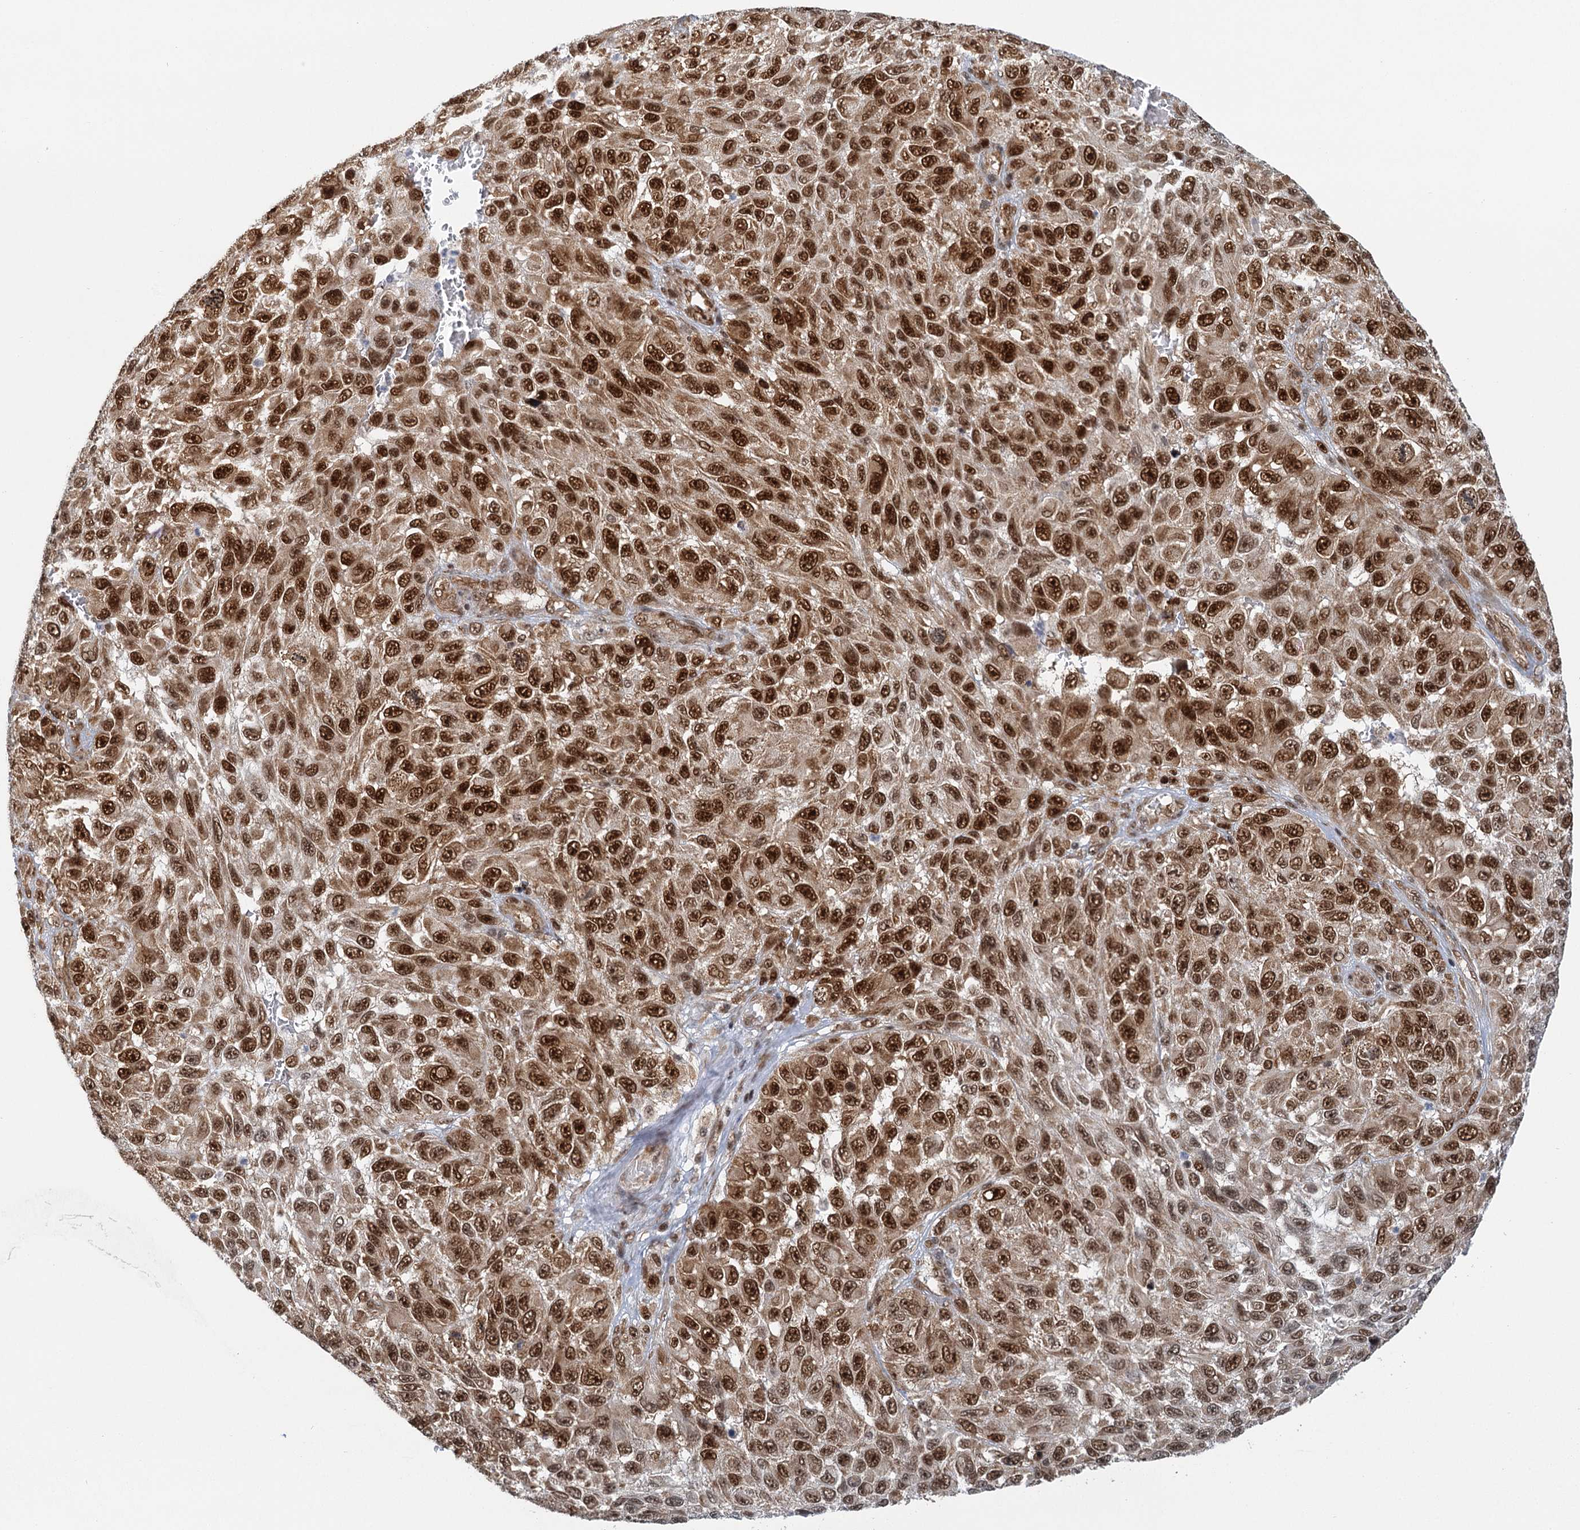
{"staining": {"intensity": "strong", "quantity": ">75%", "location": "nuclear"}, "tissue": "melanoma", "cell_type": "Tumor cells", "image_type": "cancer", "snomed": [{"axis": "morphology", "description": "Normal tissue, NOS"}, {"axis": "morphology", "description": "Malignant melanoma, NOS"}, {"axis": "topography", "description": "Skin"}], "caption": "IHC image of neoplastic tissue: human melanoma stained using immunohistochemistry (IHC) demonstrates high levels of strong protein expression localized specifically in the nuclear of tumor cells, appearing as a nuclear brown color.", "gene": "GPATCH11", "patient": {"sex": "female", "age": 96}}